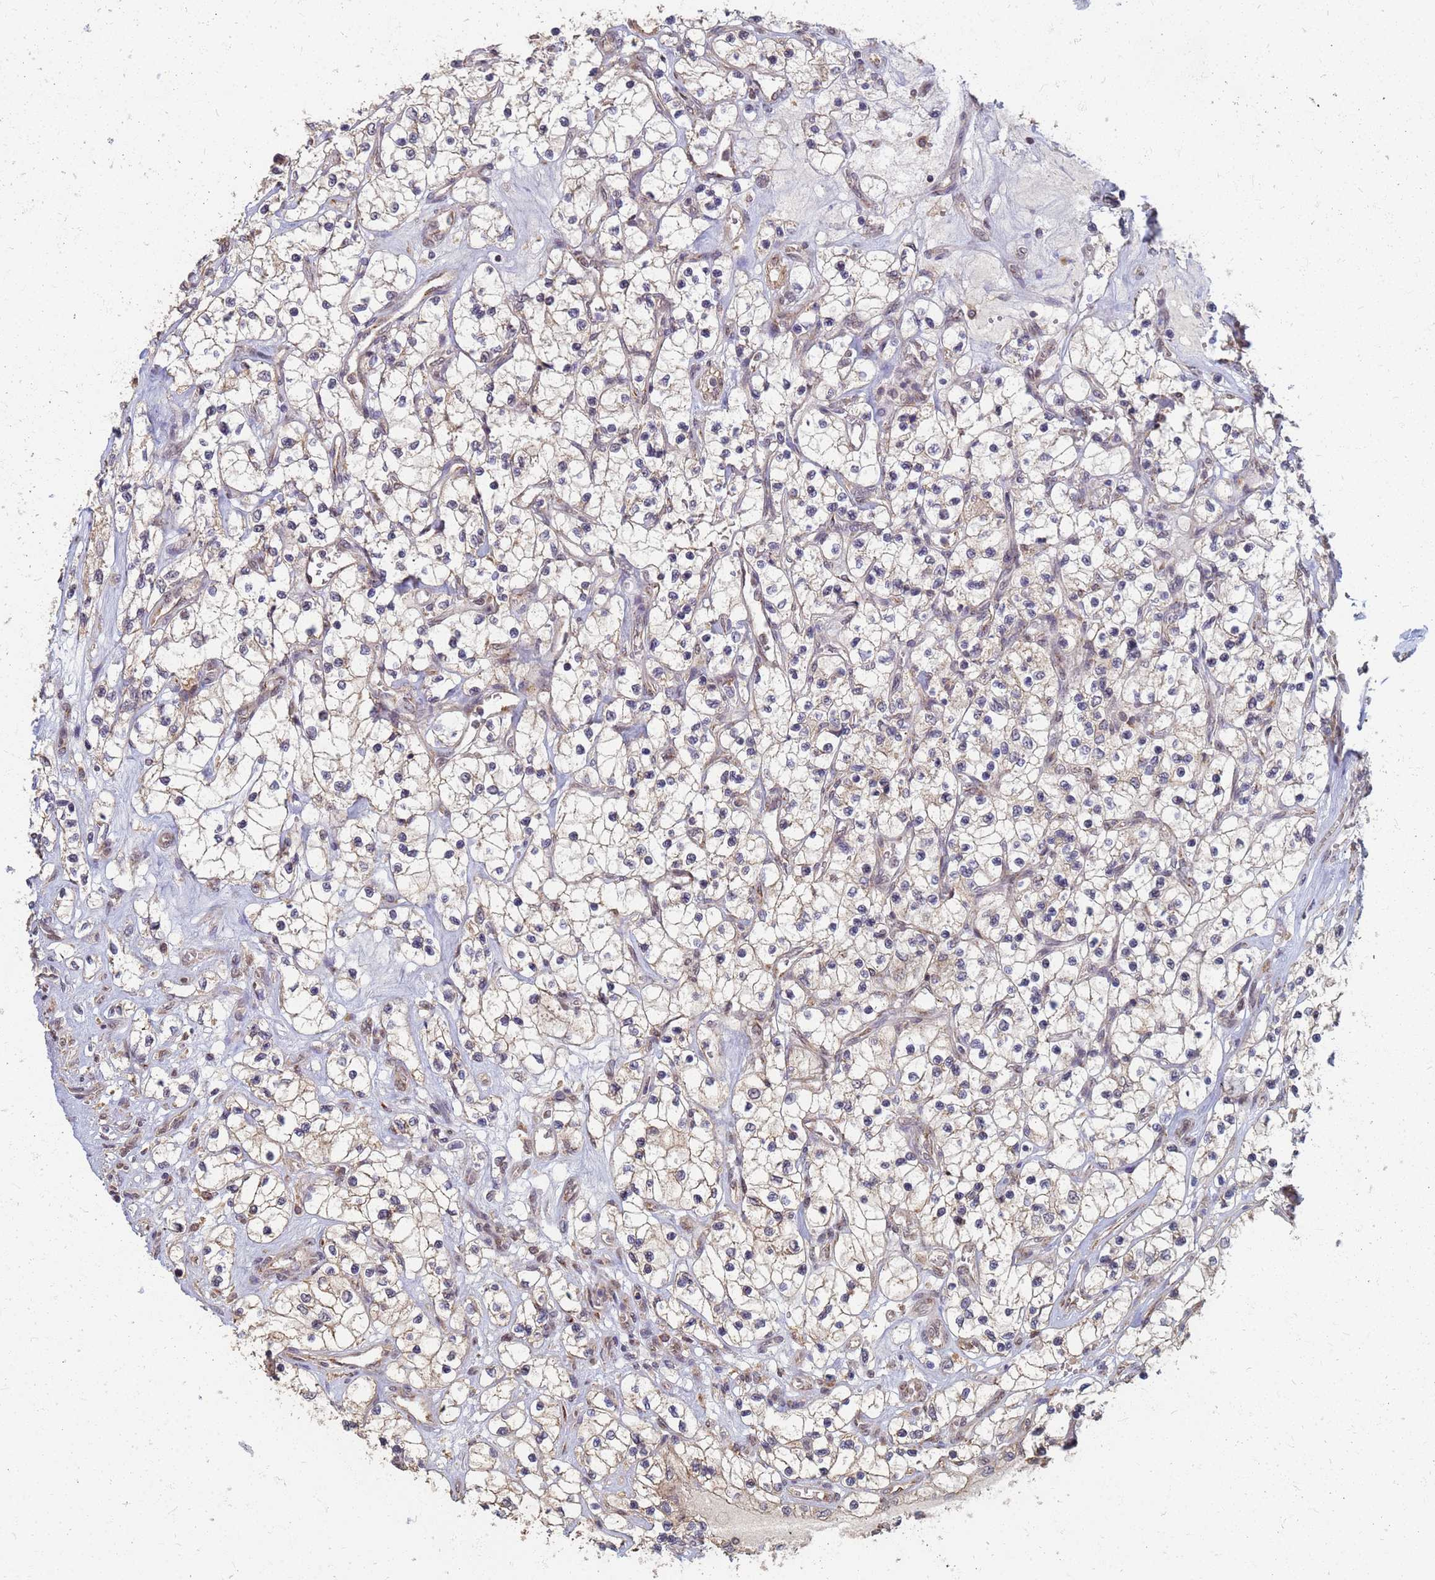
{"staining": {"intensity": "weak", "quantity": "<25%", "location": "cytoplasmic/membranous"}, "tissue": "renal cancer", "cell_type": "Tumor cells", "image_type": "cancer", "snomed": [{"axis": "morphology", "description": "Adenocarcinoma, NOS"}, {"axis": "topography", "description": "Kidney"}], "caption": "Human renal adenocarcinoma stained for a protein using IHC demonstrates no staining in tumor cells.", "gene": "ITGB4", "patient": {"sex": "female", "age": 69}}